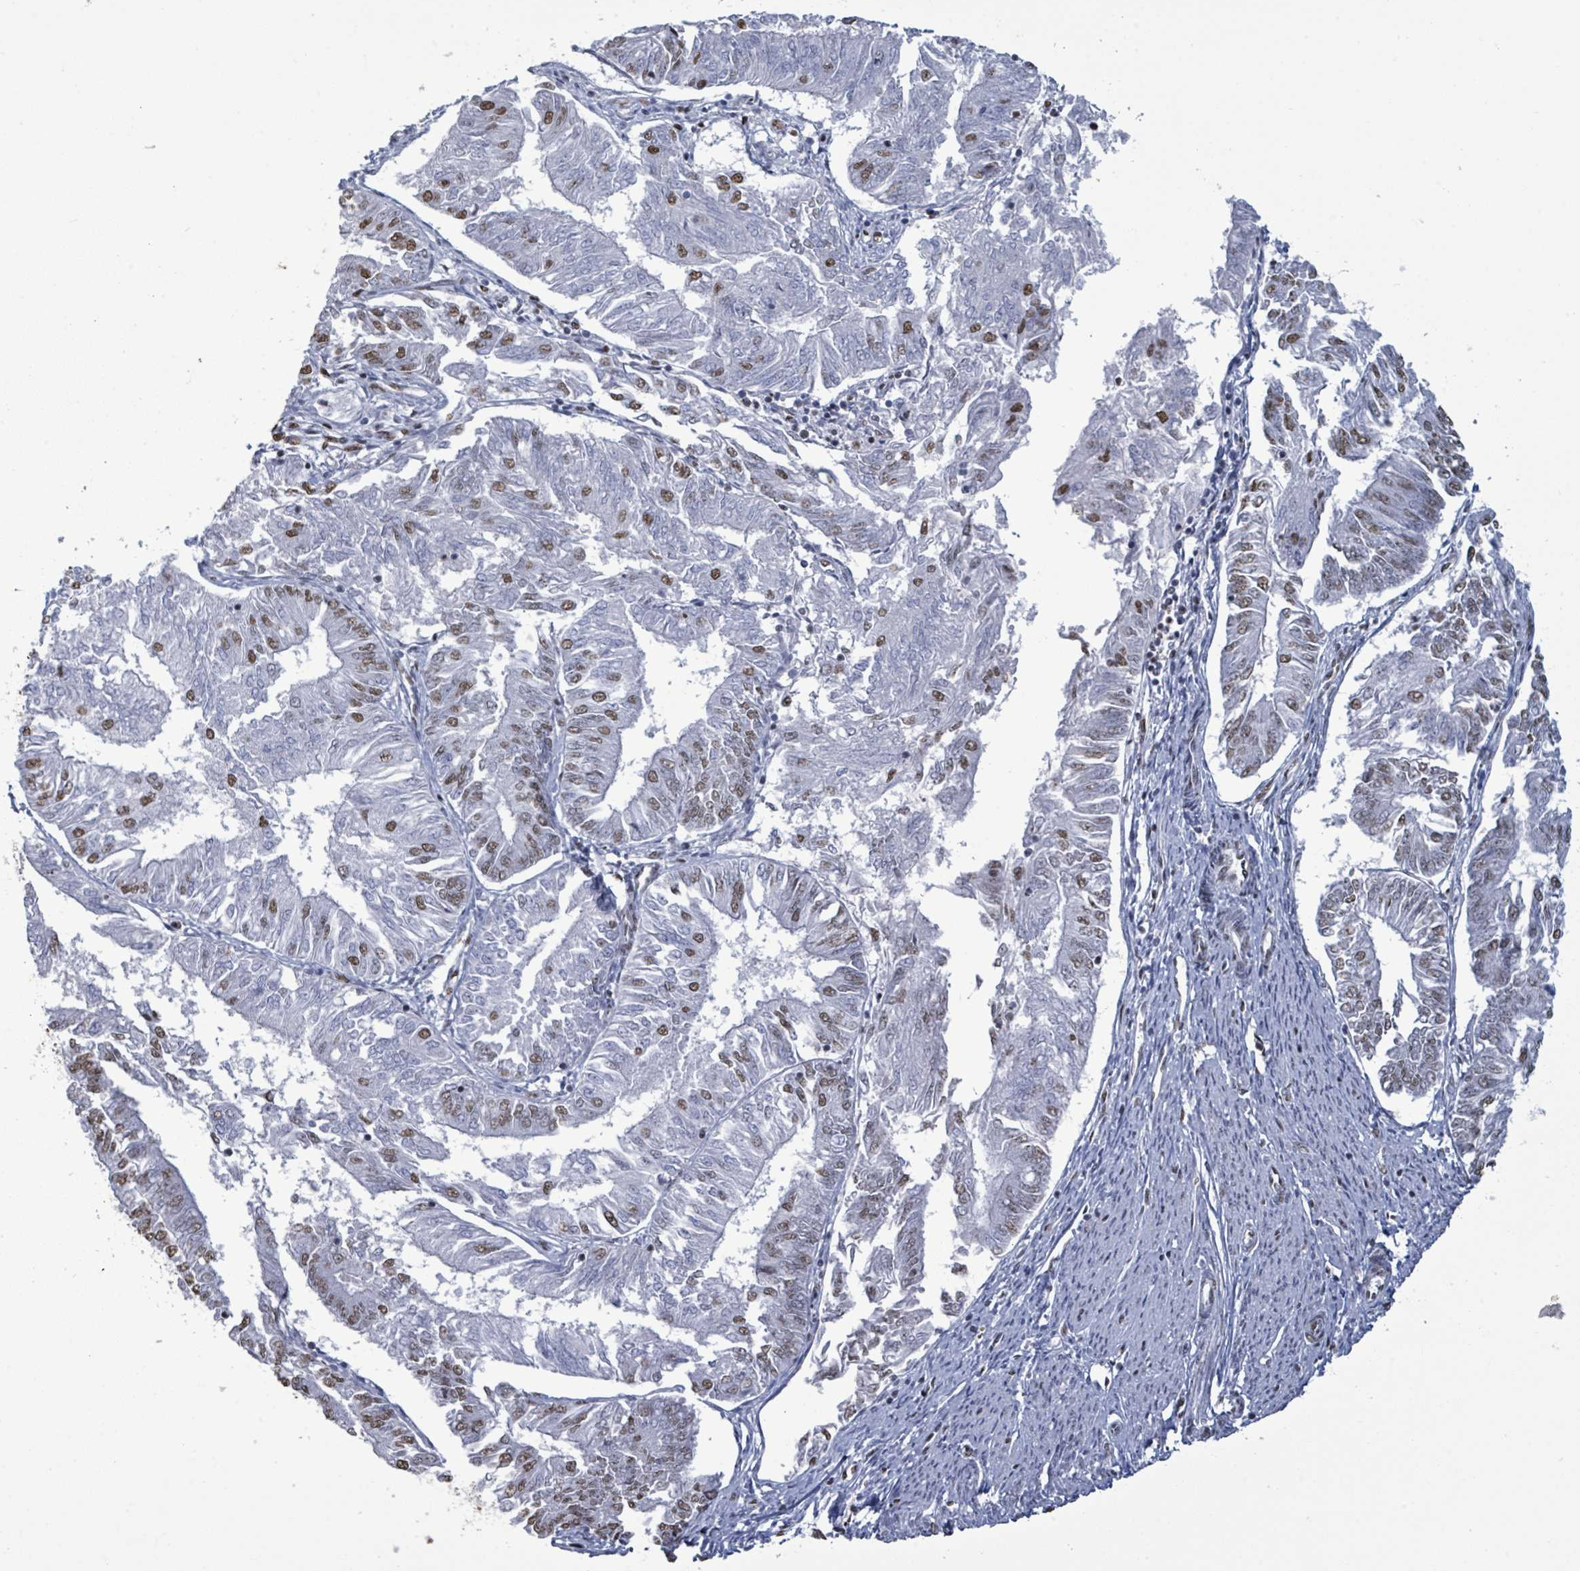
{"staining": {"intensity": "moderate", "quantity": "<25%", "location": "nuclear"}, "tissue": "endometrial cancer", "cell_type": "Tumor cells", "image_type": "cancer", "snomed": [{"axis": "morphology", "description": "Adenocarcinoma, NOS"}, {"axis": "topography", "description": "Endometrium"}], "caption": "Brown immunohistochemical staining in endometrial adenocarcinoma displays moderate nuclear staining in approximately <25% of tumor cells.", "gene": "SAMD14", "patient": {"sex": "female", "age": 58}}